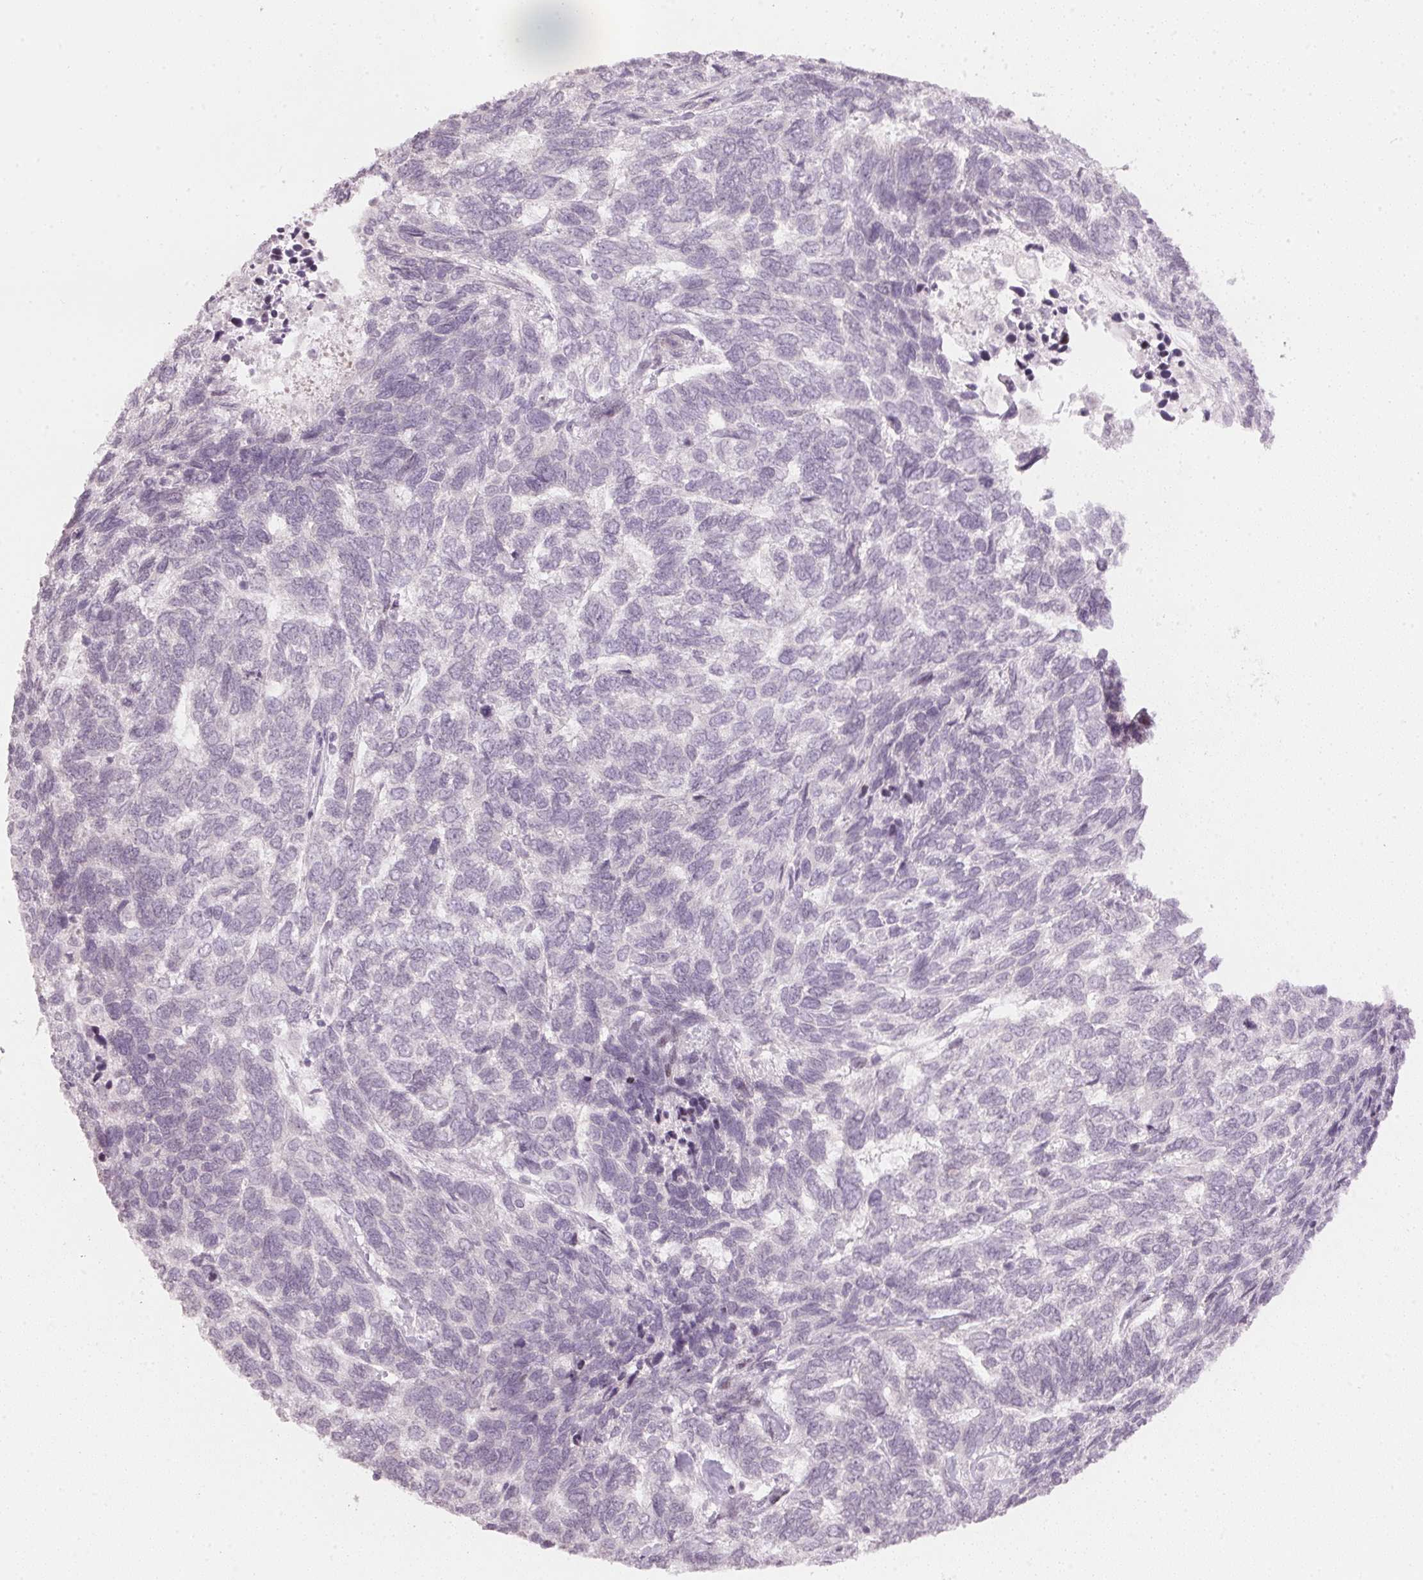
{"staining": {"intensity": "negative", "quantity": "none", "location": "none"}, "tissue": "skin cancer", "cell_type": "Tumor cells", "image_type": "cancer", "snomed": [{"axis": "morphology", "description": "Basal cell carcinoma"}, {"axis": "topography", "description": "Skin"}], "caption": "Tumor cells are negative for brown protein staining in skin cancer (basal cell carcinoma).", "gene": "SFRP4", "patient": {"sex": "female", "age": 65}}